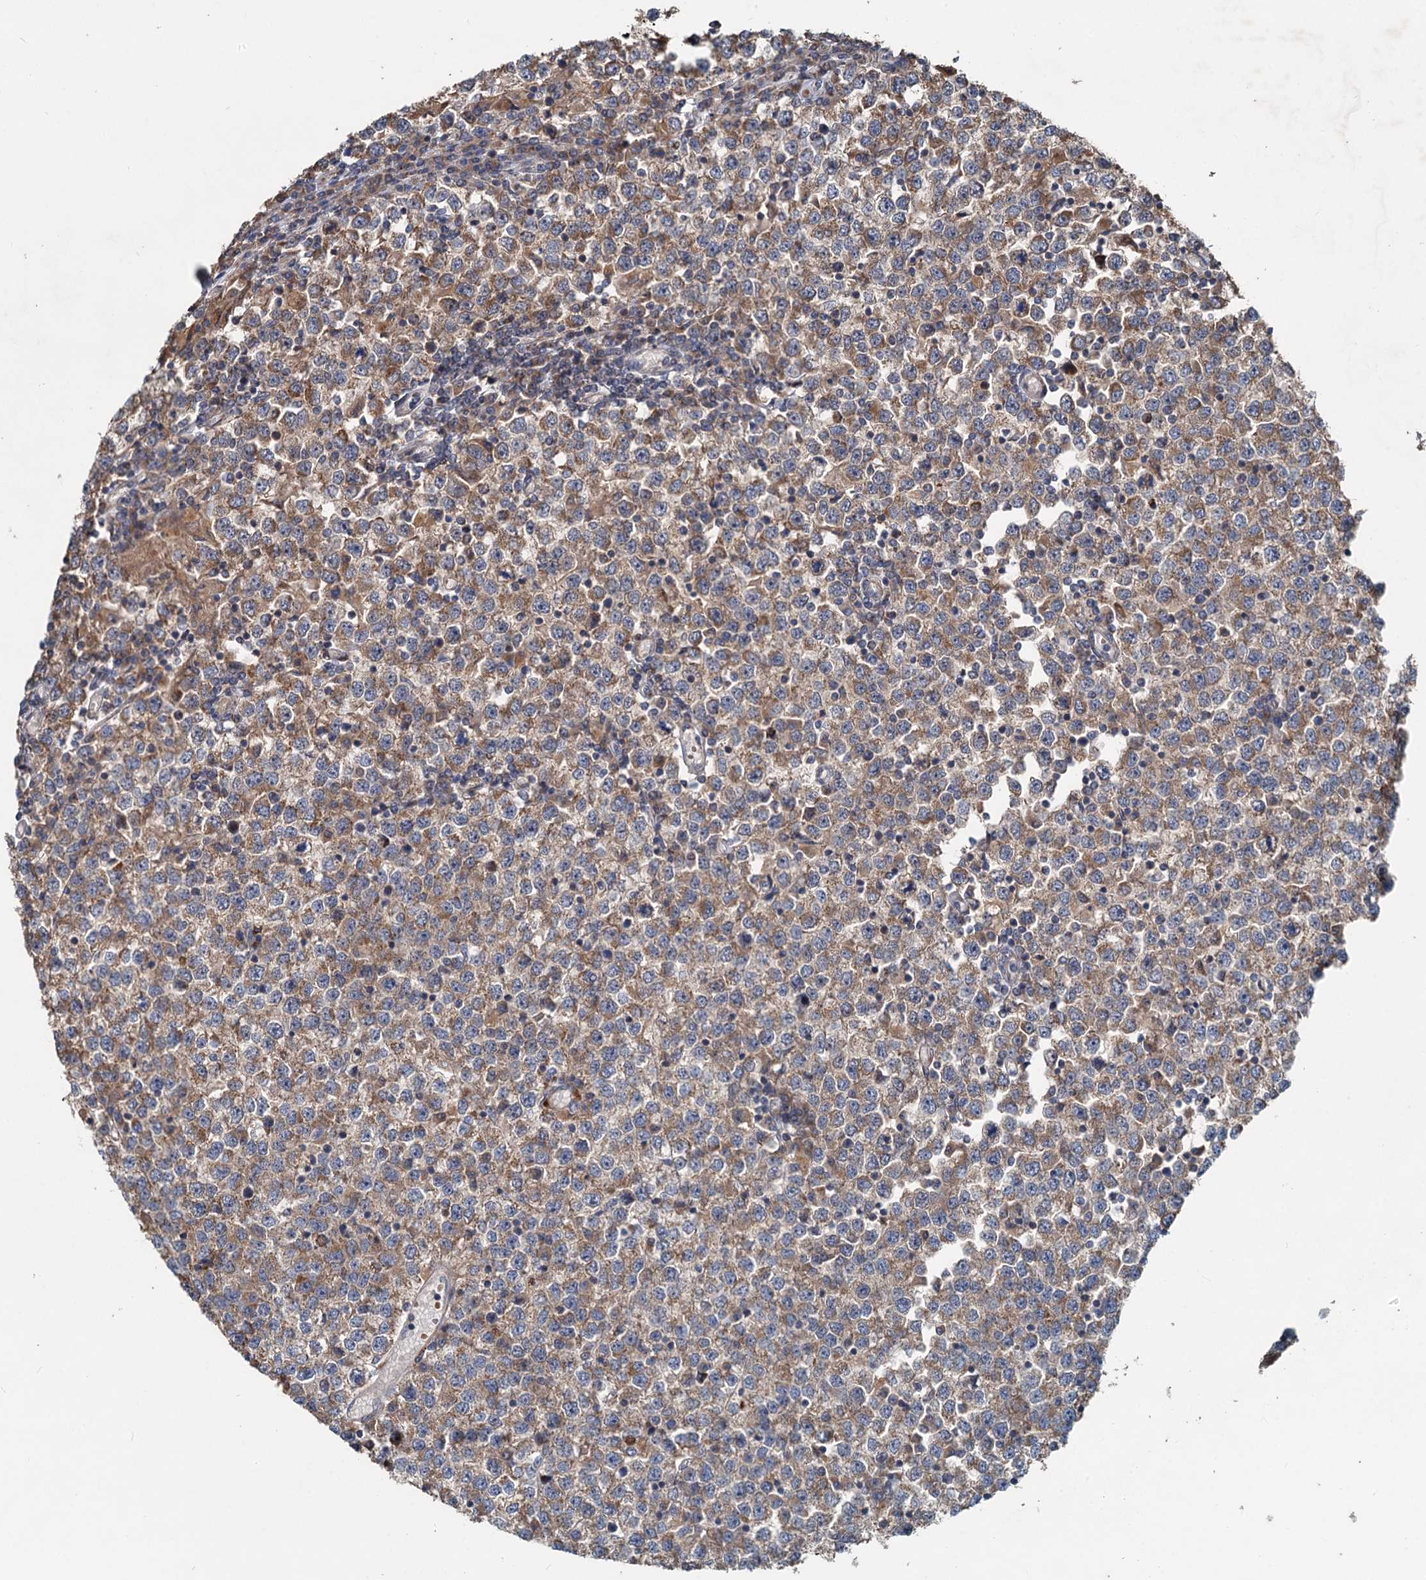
{"staining": {"intensity": "moderate", "quantity": ">75%", "location": "cytoplasmic/membranous"}, "tissue": "testis cancer", "cell_type": "Tumor cells", "image_type": "cancer", "snomed": [{"axis": "morphology", "description": "Seminoma, NOS"}, {"axis": "topography", "description": "Testis"}], "caption": "The immunohistochemical stain highlights moderate cytoplasmic/membranous expression in tumor cells of seminoma (testis) tissue.", "gene": "OTUB1", "patient": {"sex": "male", "age": 65}}